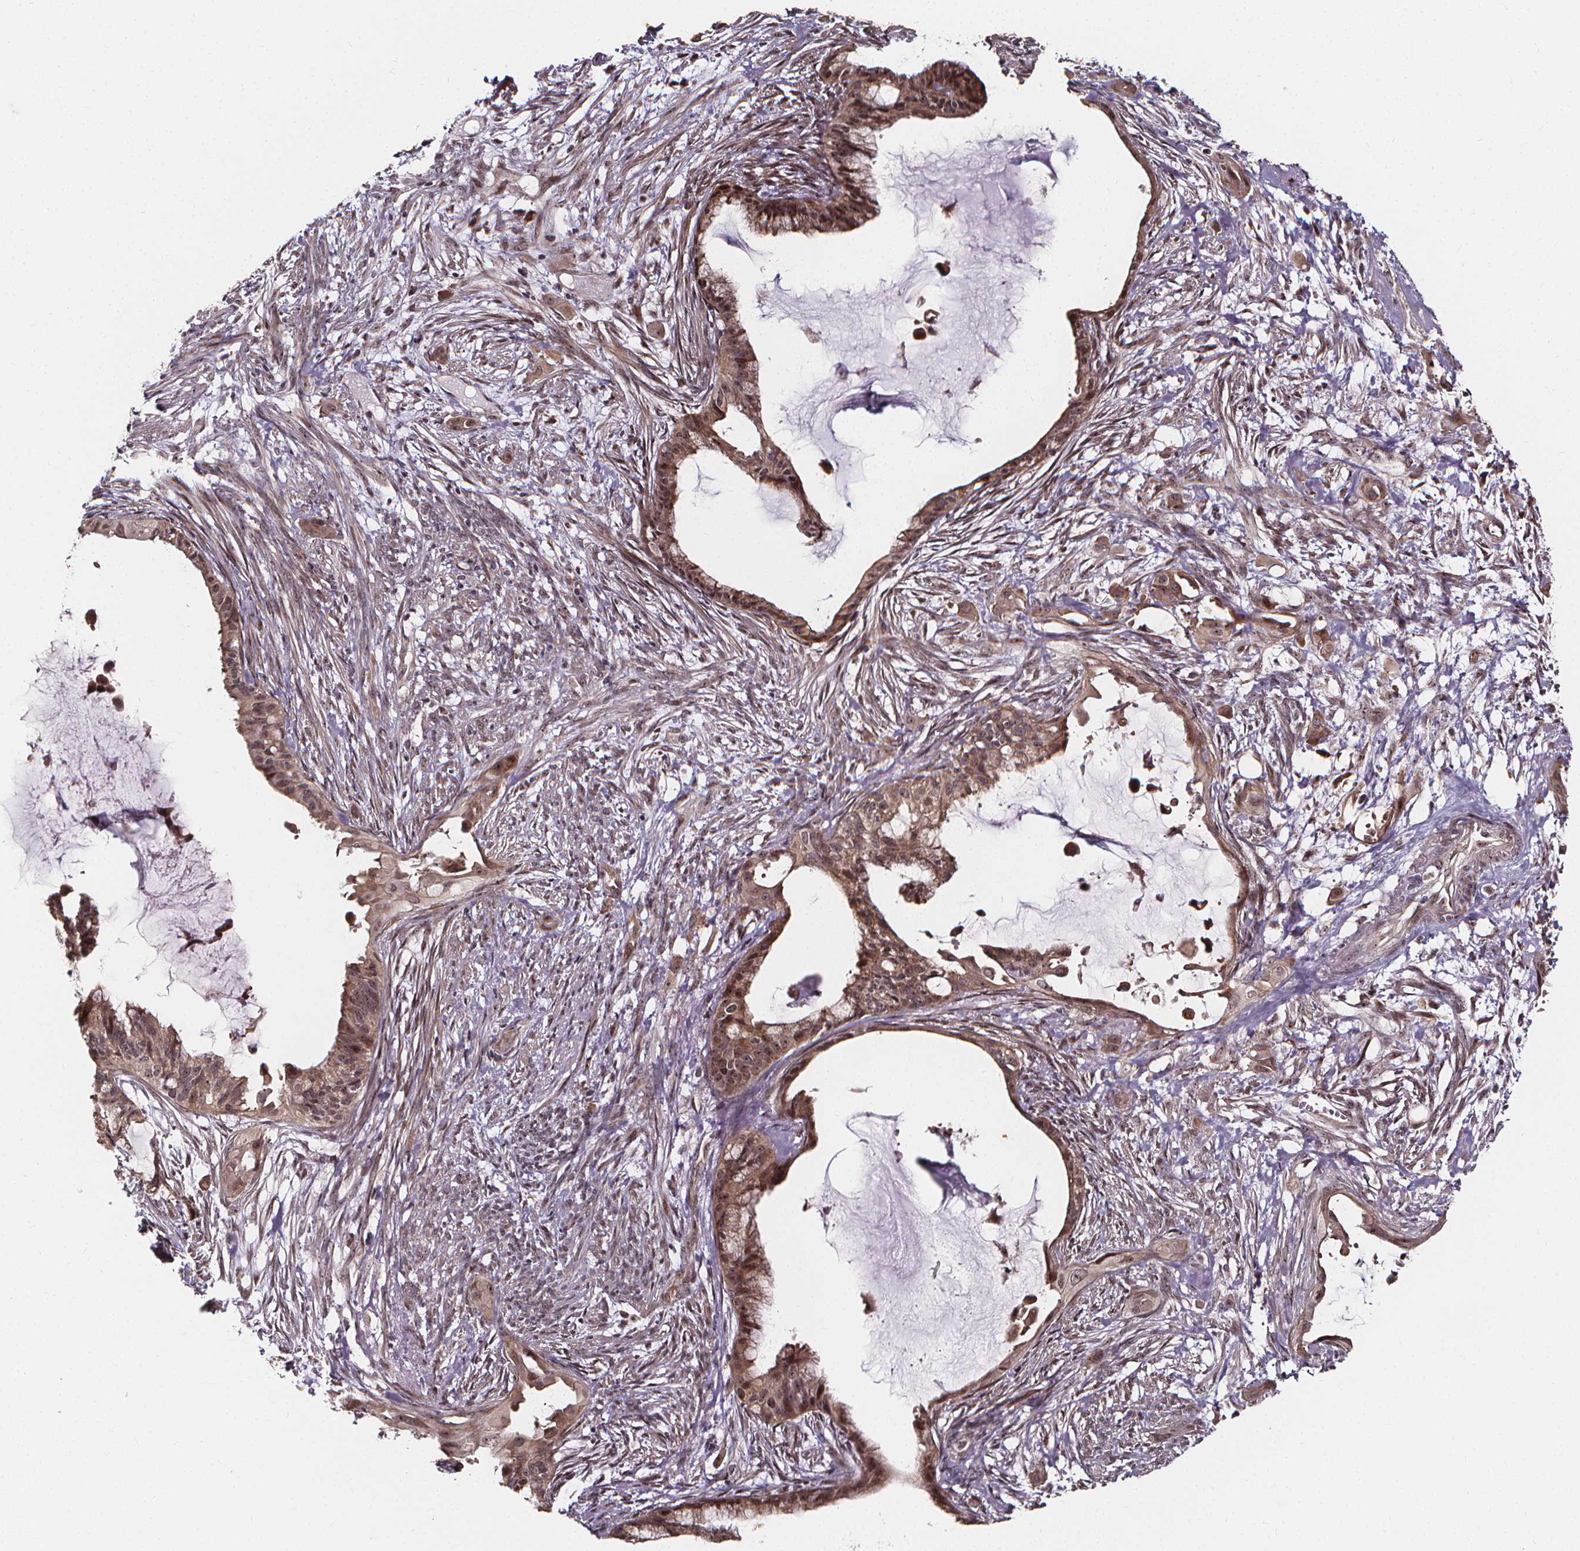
{"staining": {"intensity": "weak", "quantity": "25%-75%", "location": "cytoplasmic/membranous,nuclear"}, "tissue": "endometrial cancer", "cell_type": "Tumor cells", "image_type": "cancer", "snomed": [{"axis": "morphology", "description": "Adenocarcinoma, NOS"}, {"axis": "topography", "description": "Endometrium"}], "caption": "Immunohistochemistry (IHC) photomicrograph of neoplastic tissue: endometrial adenocarcinoma stained using immunohistochemistry (IHC) demonstrates low levels of weak protein expression localized specifically in the cytoplasmic/membranous and nuclear of tumor cells, appearing as a cytoplasmic/membranous and nuclear brown color.", "gene": "DDIT3", "patient": {"sex": "female", "age": 86}}